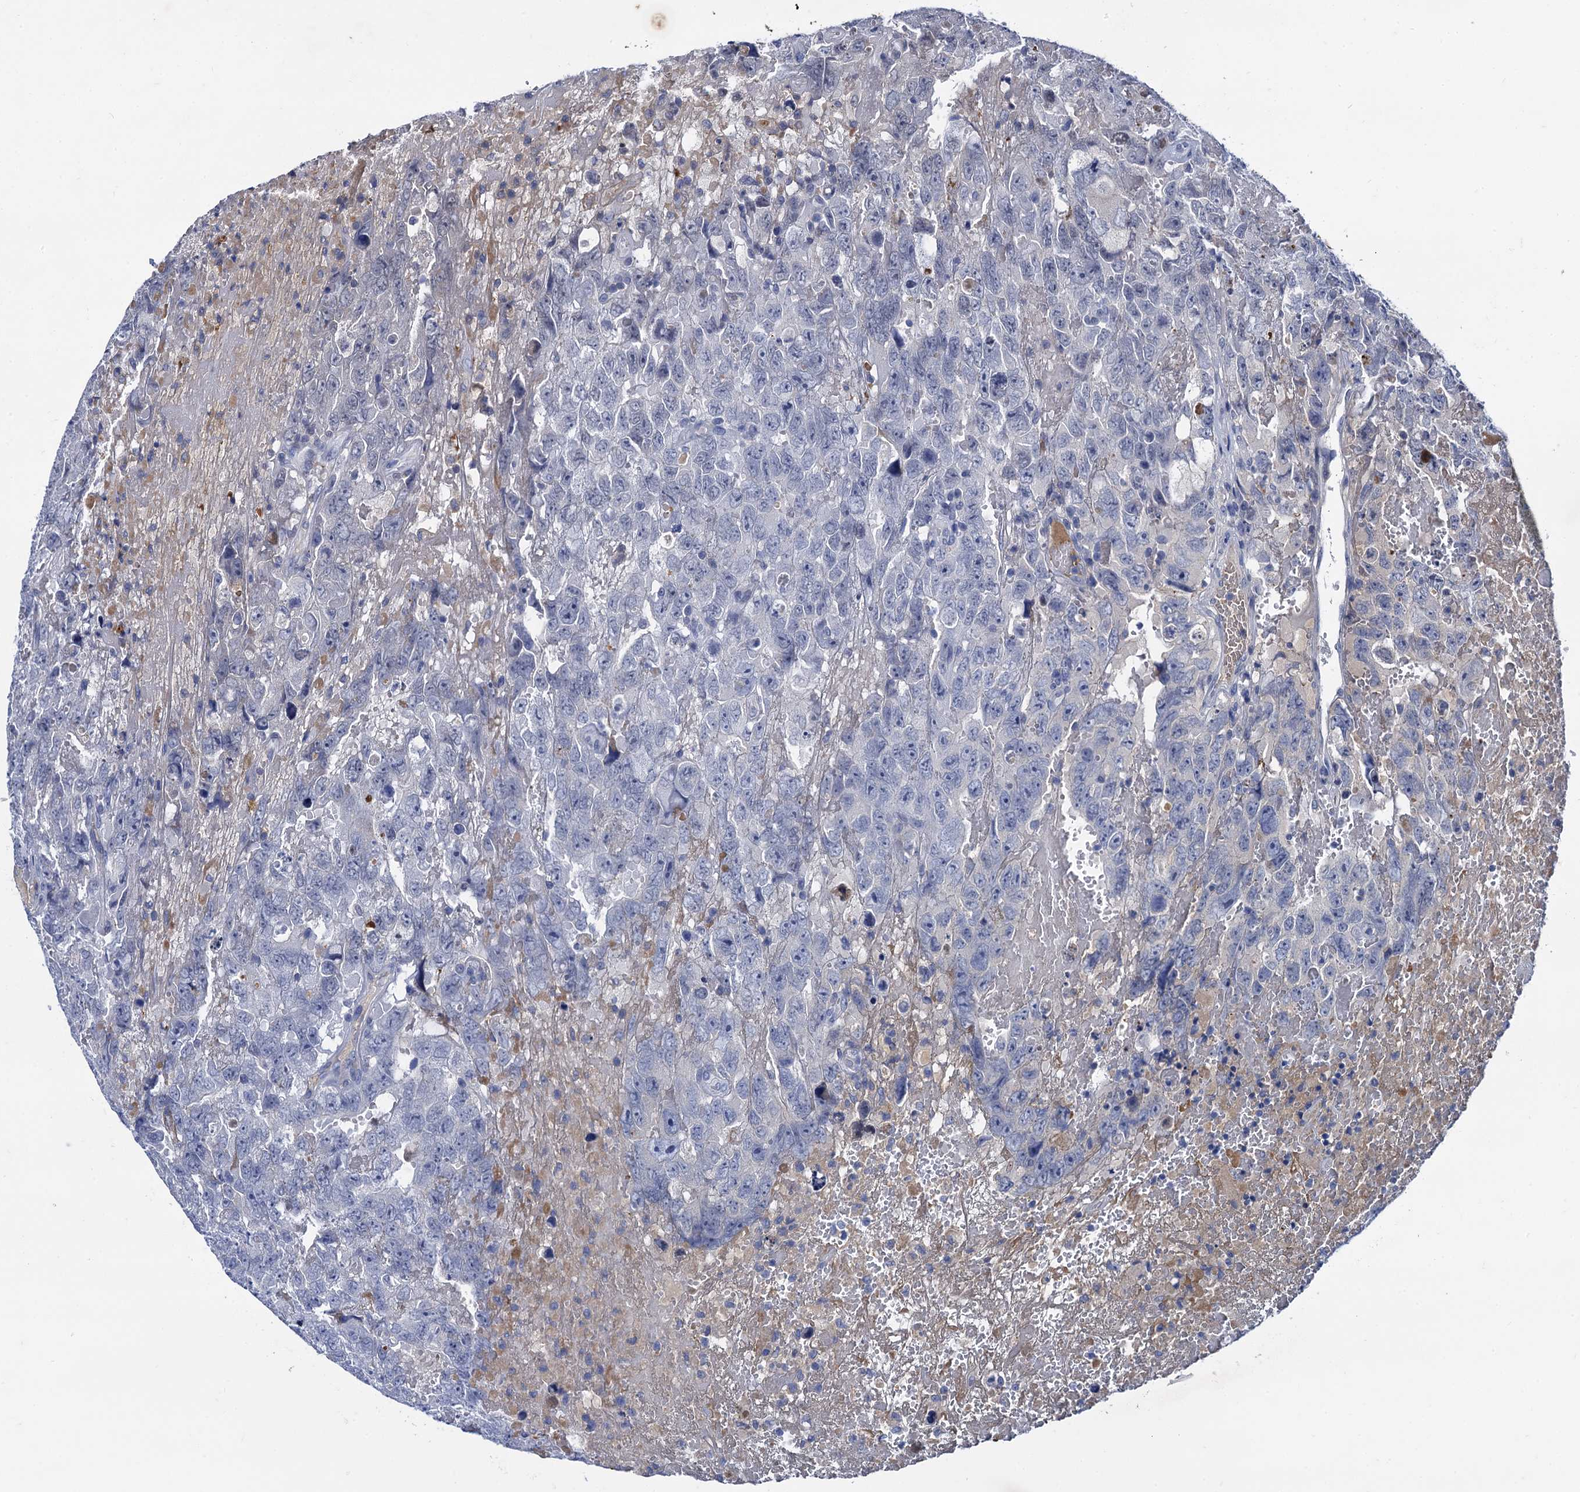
{"staining": {"intensity": "negative", "quantity": "none", "location": "none"}, "tissue": "testis cancer", "cell_type": "Tumor cells", "image_type": "cancer", "snomed": [{"axis": "morphology", "description": "Carcinoma, Embryonal, NOS"}, {"axis": "topography", "description": "Testis"}], "caption": "This is a micrograph of IHC staining of testis cancer (embryonal carcinoma), which shows no expression in tumor cells.", "gene": "TMEM72", "patient": {"sex": "male", "age": 45}}